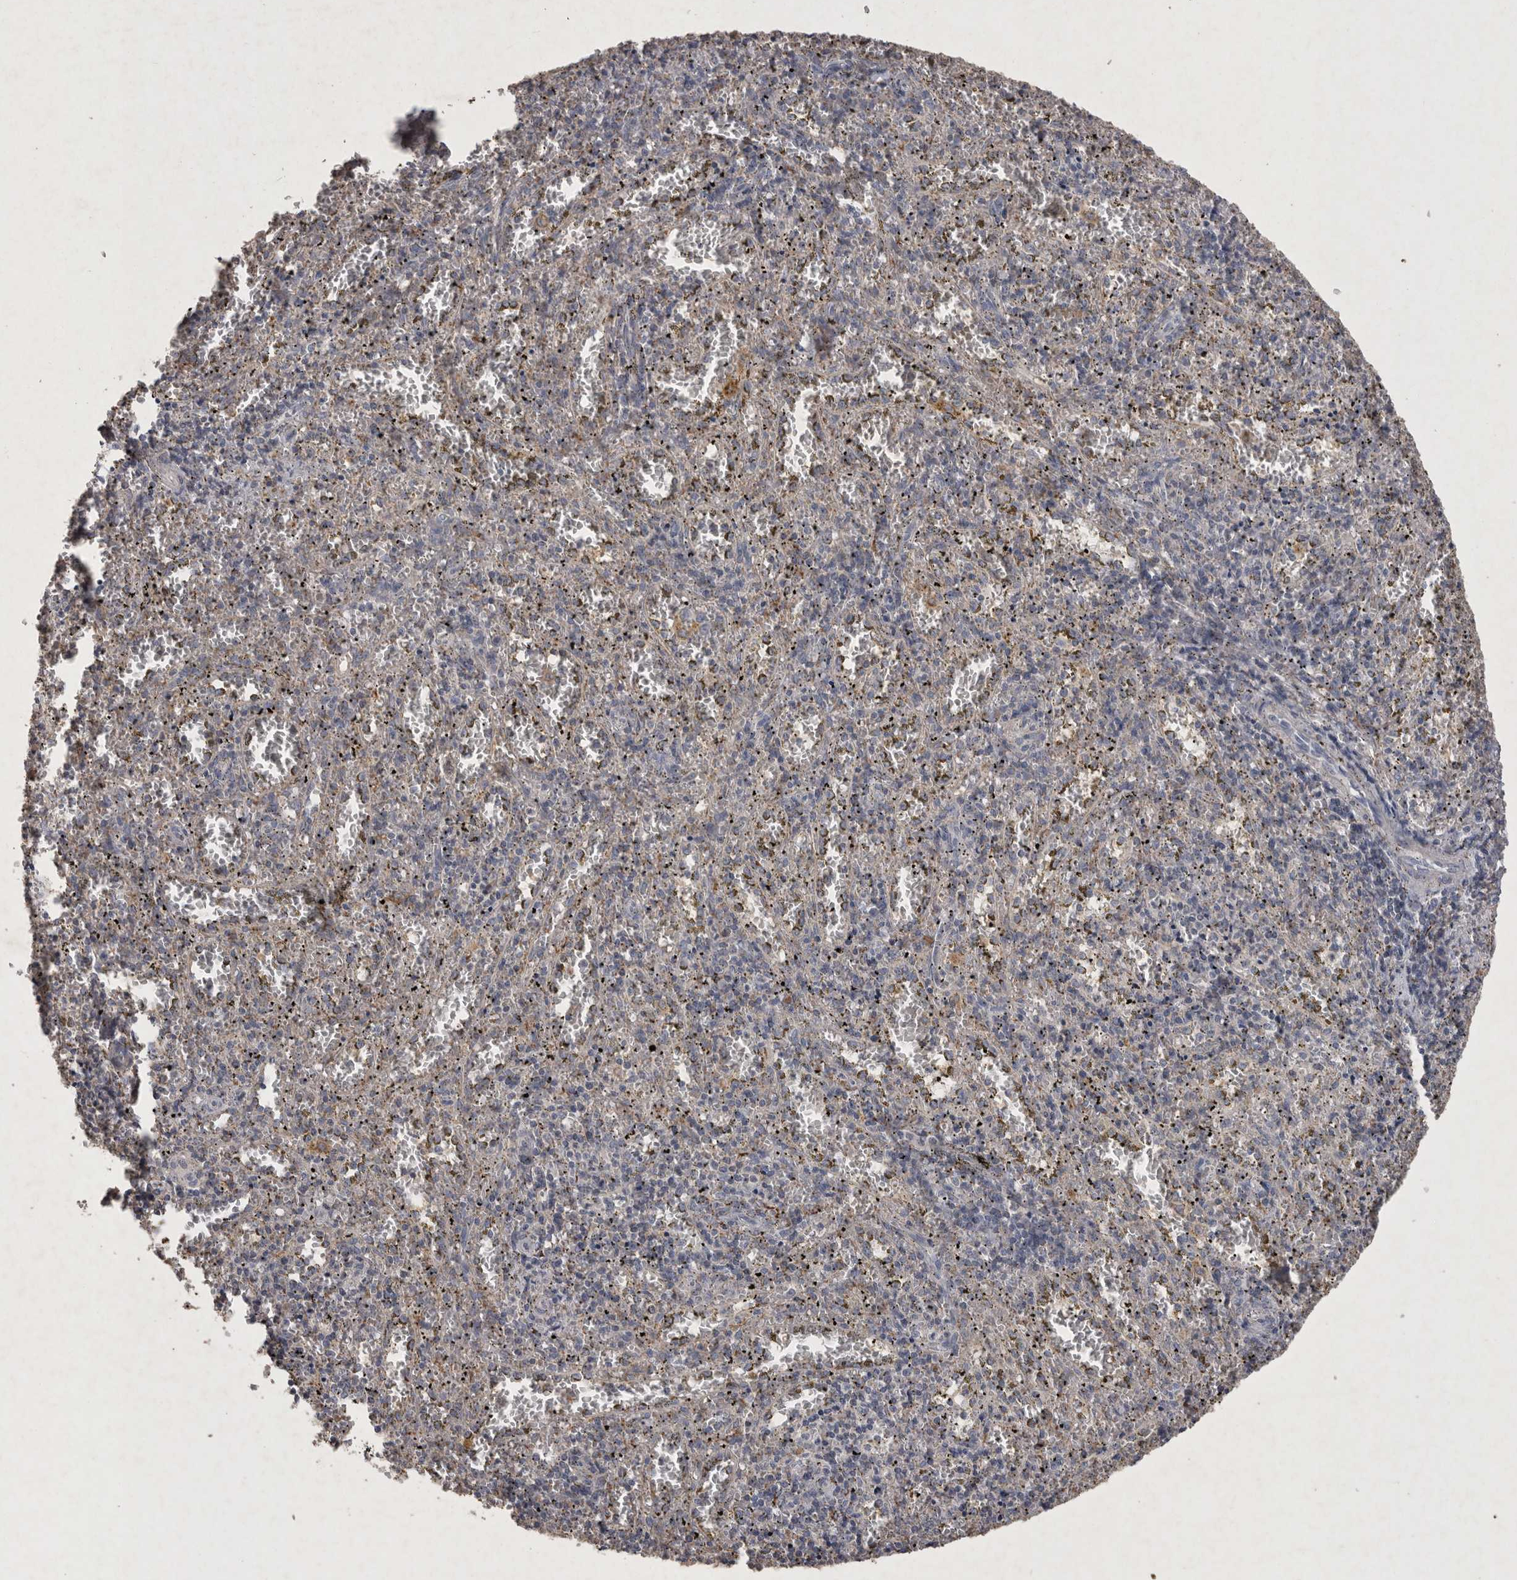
{"staining": {"intensity": "negative", "quantity": "none", "location": "none"}, "tissue": "spleen", "cell_type": "Cells in red pulp", "image_type": "normal", "snomed": [{"axis": "morphology", "description": "Normal tissue, NOS"}, {"axis": "topography", "description": "Spleen"}], "caption": "Immunohistochemistry (IHC) of unremarkable human spleen demonstrates no staining in cells in red pulp. The staining was performed using DAB (3,3'-diaminobenzidine) to visualize the protein expression in brown, while the nuclei were stained in blue with hematoxylin (Magnification: 20x).", "gene": "DKK3", "patient": {"sex": "male", "age": 11}}